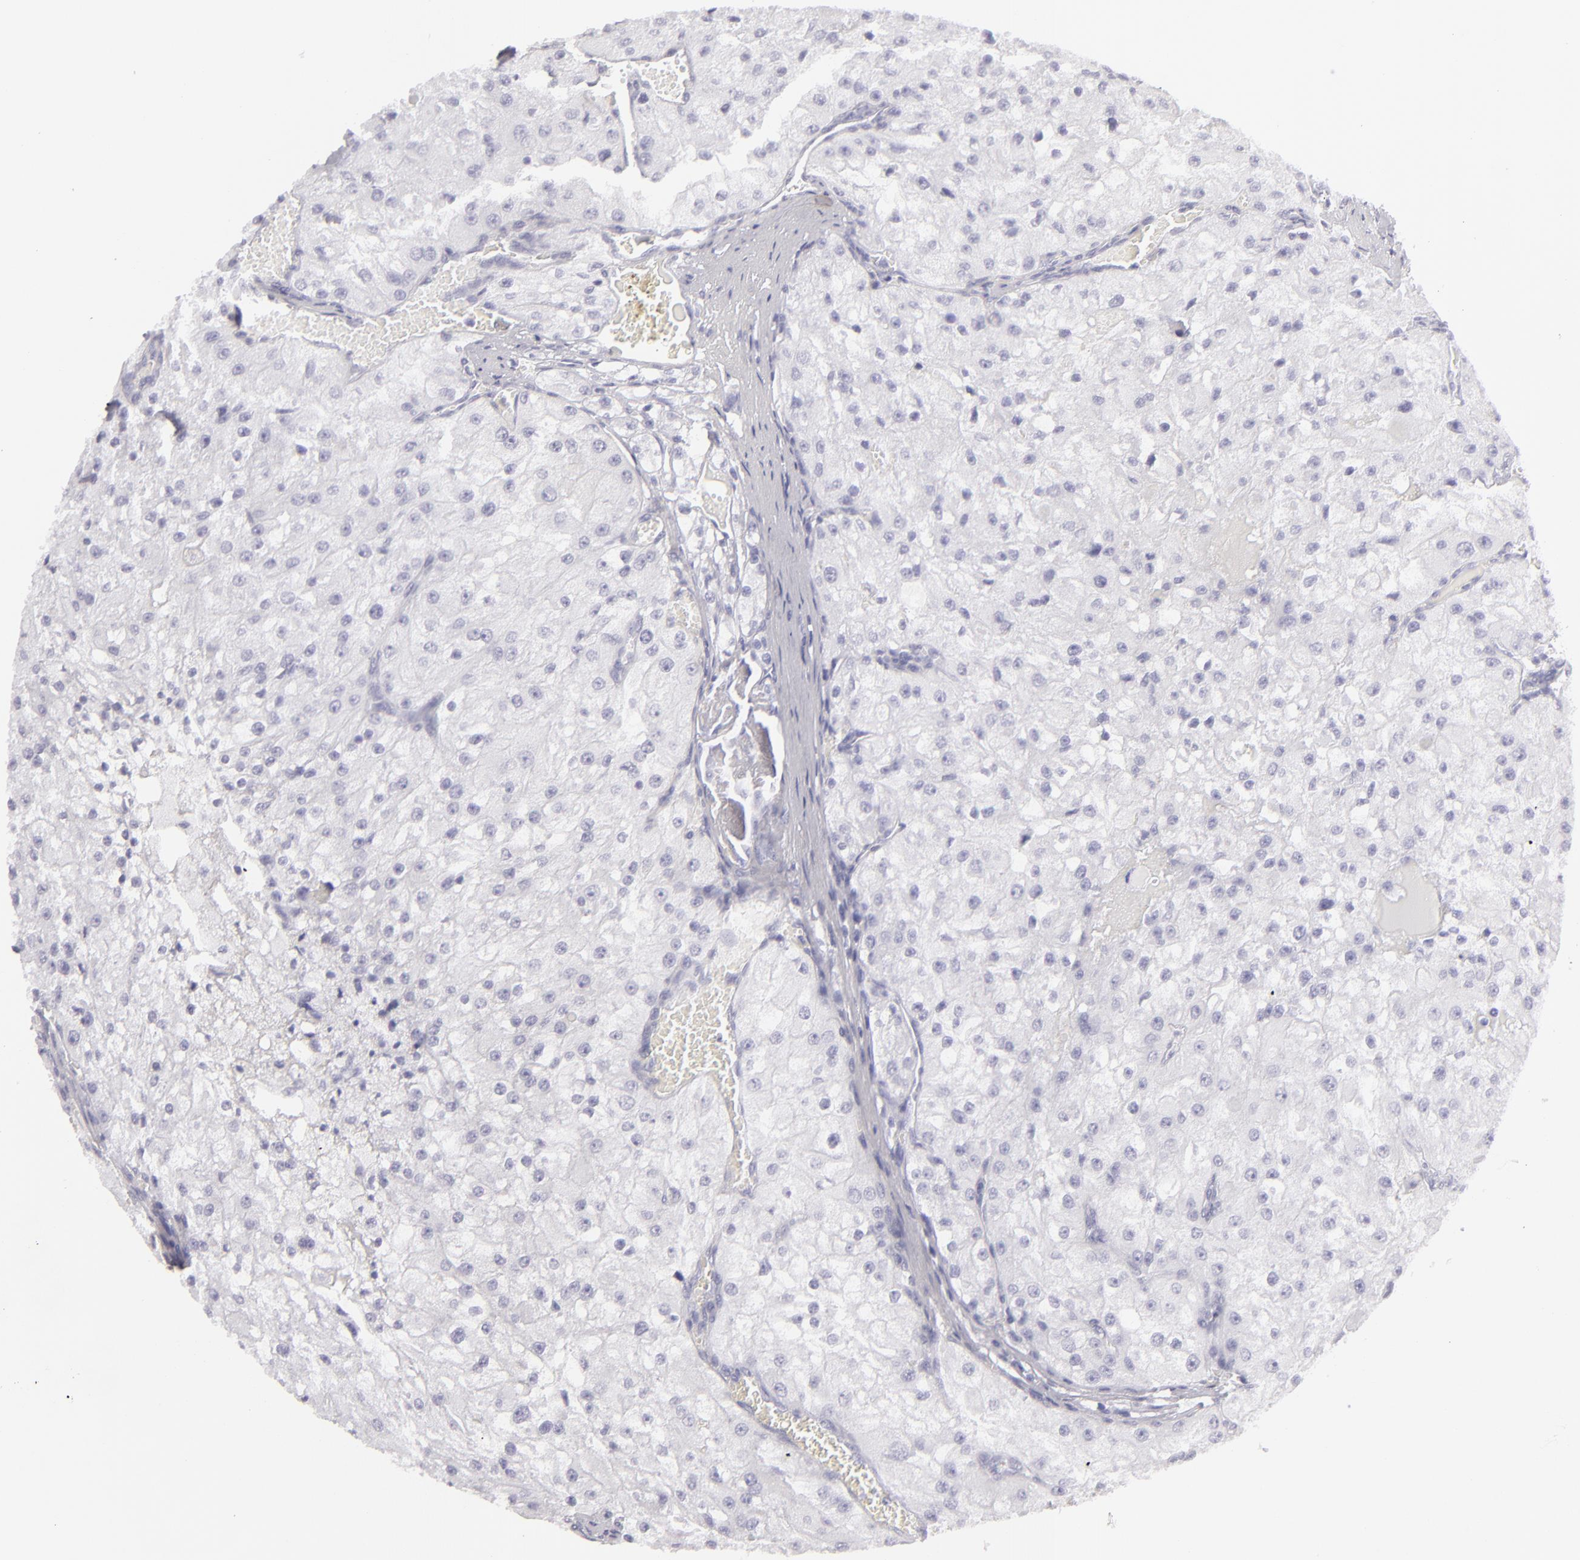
{"staining": {"intensity": "negative", "quantity": "none", "location": "none"}, "tissue": "renal cancer", "cell_type": "Tumor cells", "image_type": "cancer", "snomed": [{"axis": "morphology", "description": "Adenocarcinoma, NOS"}, {"axis": "topography", "description": "Kidney"}], "caption": "Renal adenocarcinoma stained for a protein using IHC displays no expression tumor cells.", "gene": "FLG", "patient": {"sex": "female", "age": 74}}